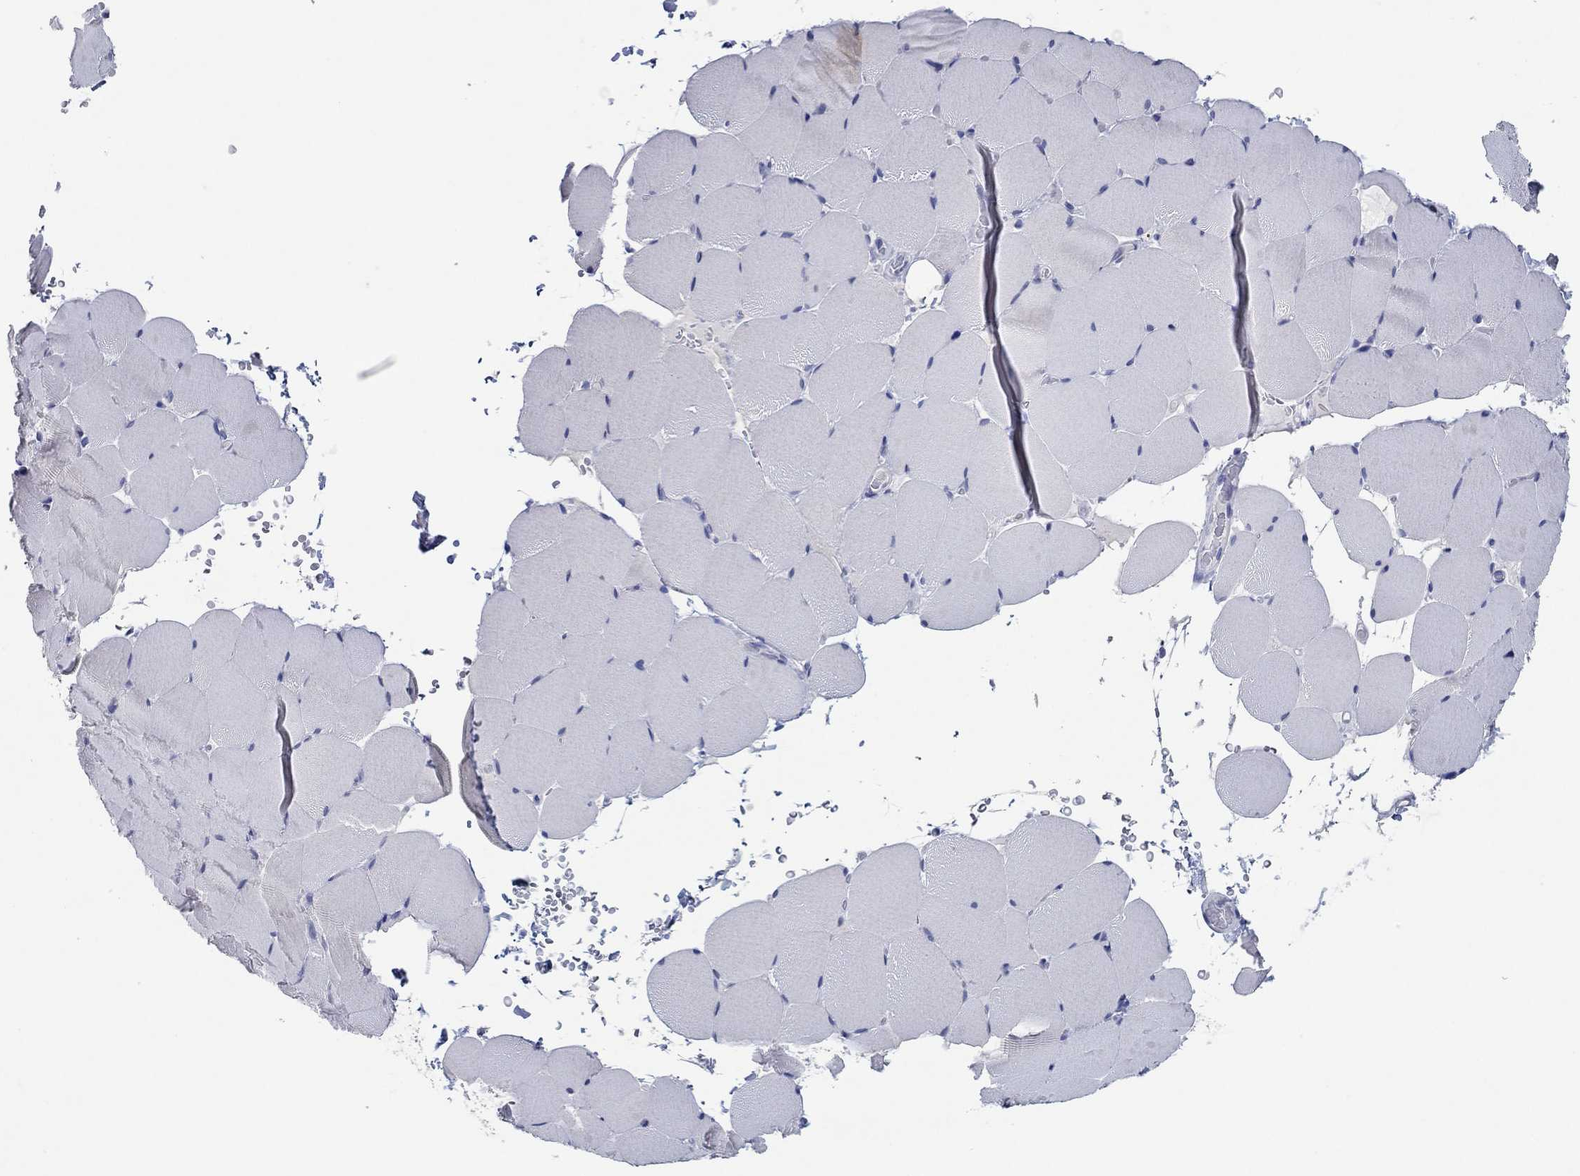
{"staining": {"intensity": "negative", "quantity": "none", "location": "none"}, "tissue": "skeletal muscle", "cell_type": "Myocytes", "image_type": "normal", "snomed": [{"axis": "morphology", "description": "Normal tissue, NOS"}, {"axis": "topography", "description": "Skeletal muscle"}], "caption": "IHC image of unremarkable skeletal muscle: skeletal muscle stained with DAB displays no significant protein staining in myocytes.", "gene": "POU5F1", "patient": {"sex": "female", "age": 37}}